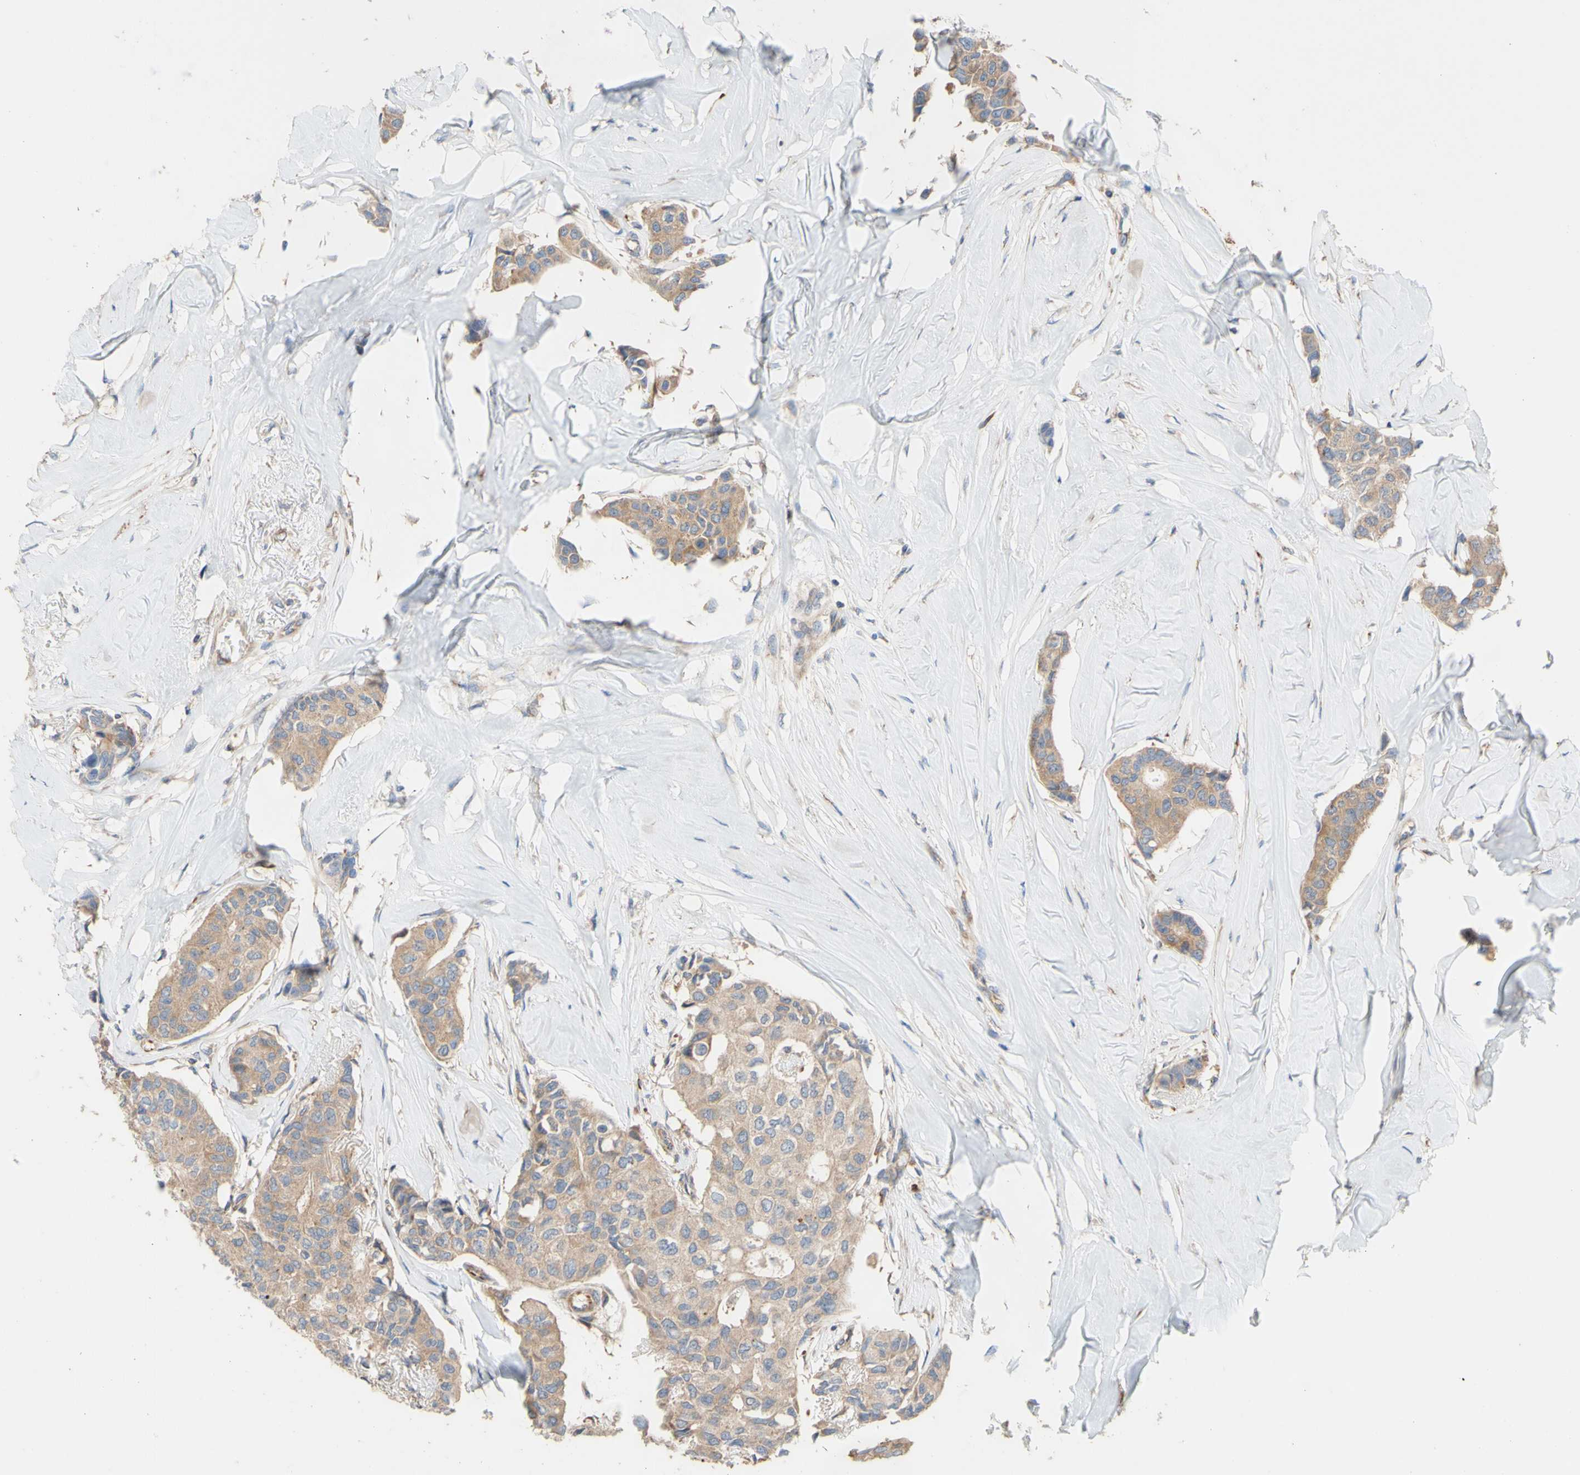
{"staining": {"intensity": "weak", "quantity": ">75%", "location": "cytoplasmic/membranous"}, "tissue": "breast cancer", "cell_type": "Tumor cells", "image_type": "cancer", "snomed": [{"axis": "morphology", "description": "Duct carcinoma"}, {"axis": "topography", "description": "Breast"}], "caption": "IHC of human breast cancer reveals low levels of weak cytoplasmic/membranous expression in approximately >75% of tumor cells. (Brightfield microscopy of DAB IHC at high magnification).", "gene": "EIF2S3", "patient": {"sex": "female", "age": 80}}